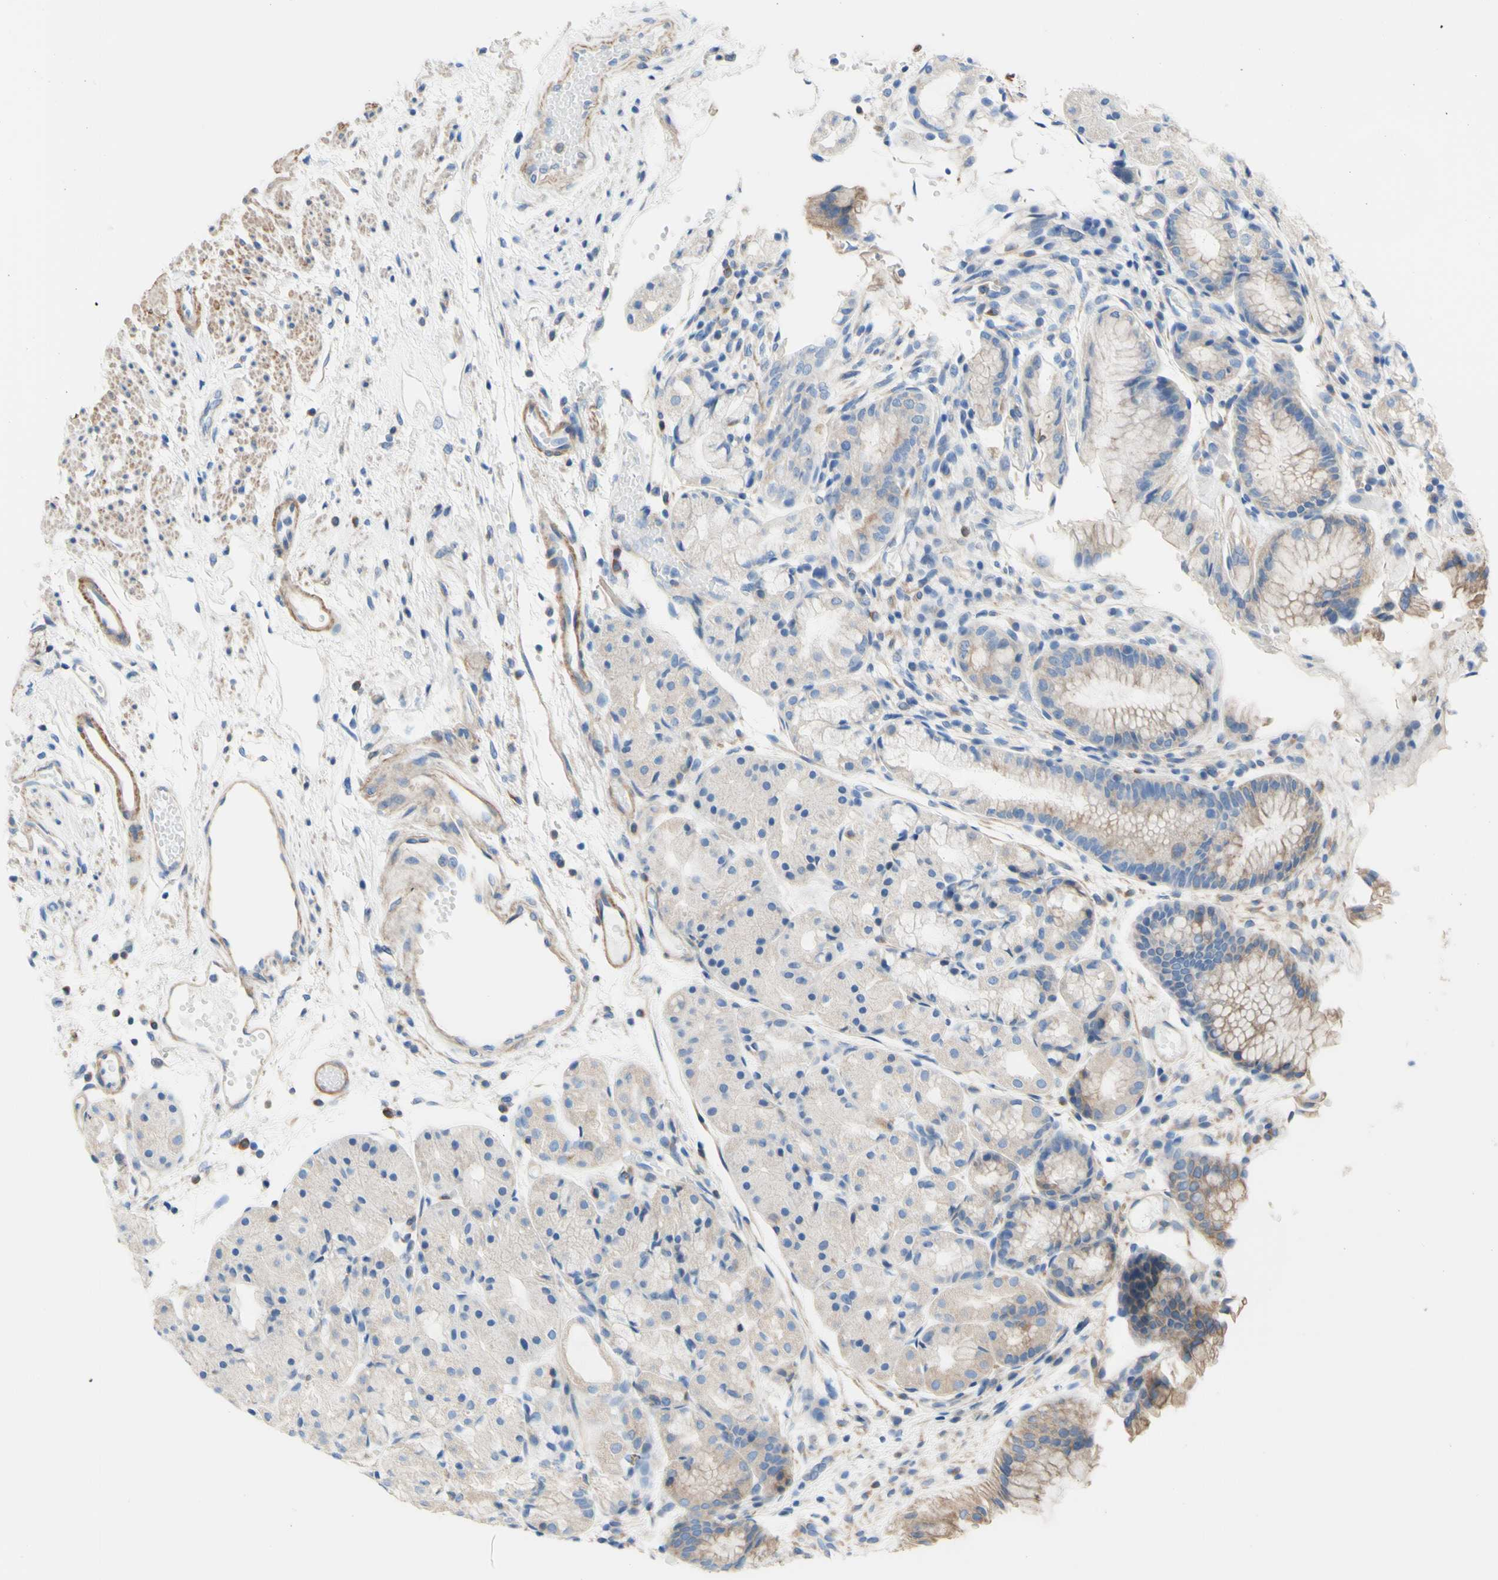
{"staining": {"intensity": "weak", "quantity": "25%-75%", "location": "cytoplasmic/membranous"}, "tissue": "stomach", "cell_type": "Glandular cells", "image_type": "normal", "snomed": [{"axis": "morphology", "description": "Normal tissue, NOS"}, {"axis": "topography", "description": "Stomach, upper"}], "caption": "Protein expression analysis of benign human stomach reveals weak cytoplasmic/membranous positivity in about 25%-75% of glandular cells. (IHC, brightfield microscopy, high magnification).", "gene": "RETREG2", "patient": {"sex": "male", "age": 72}}